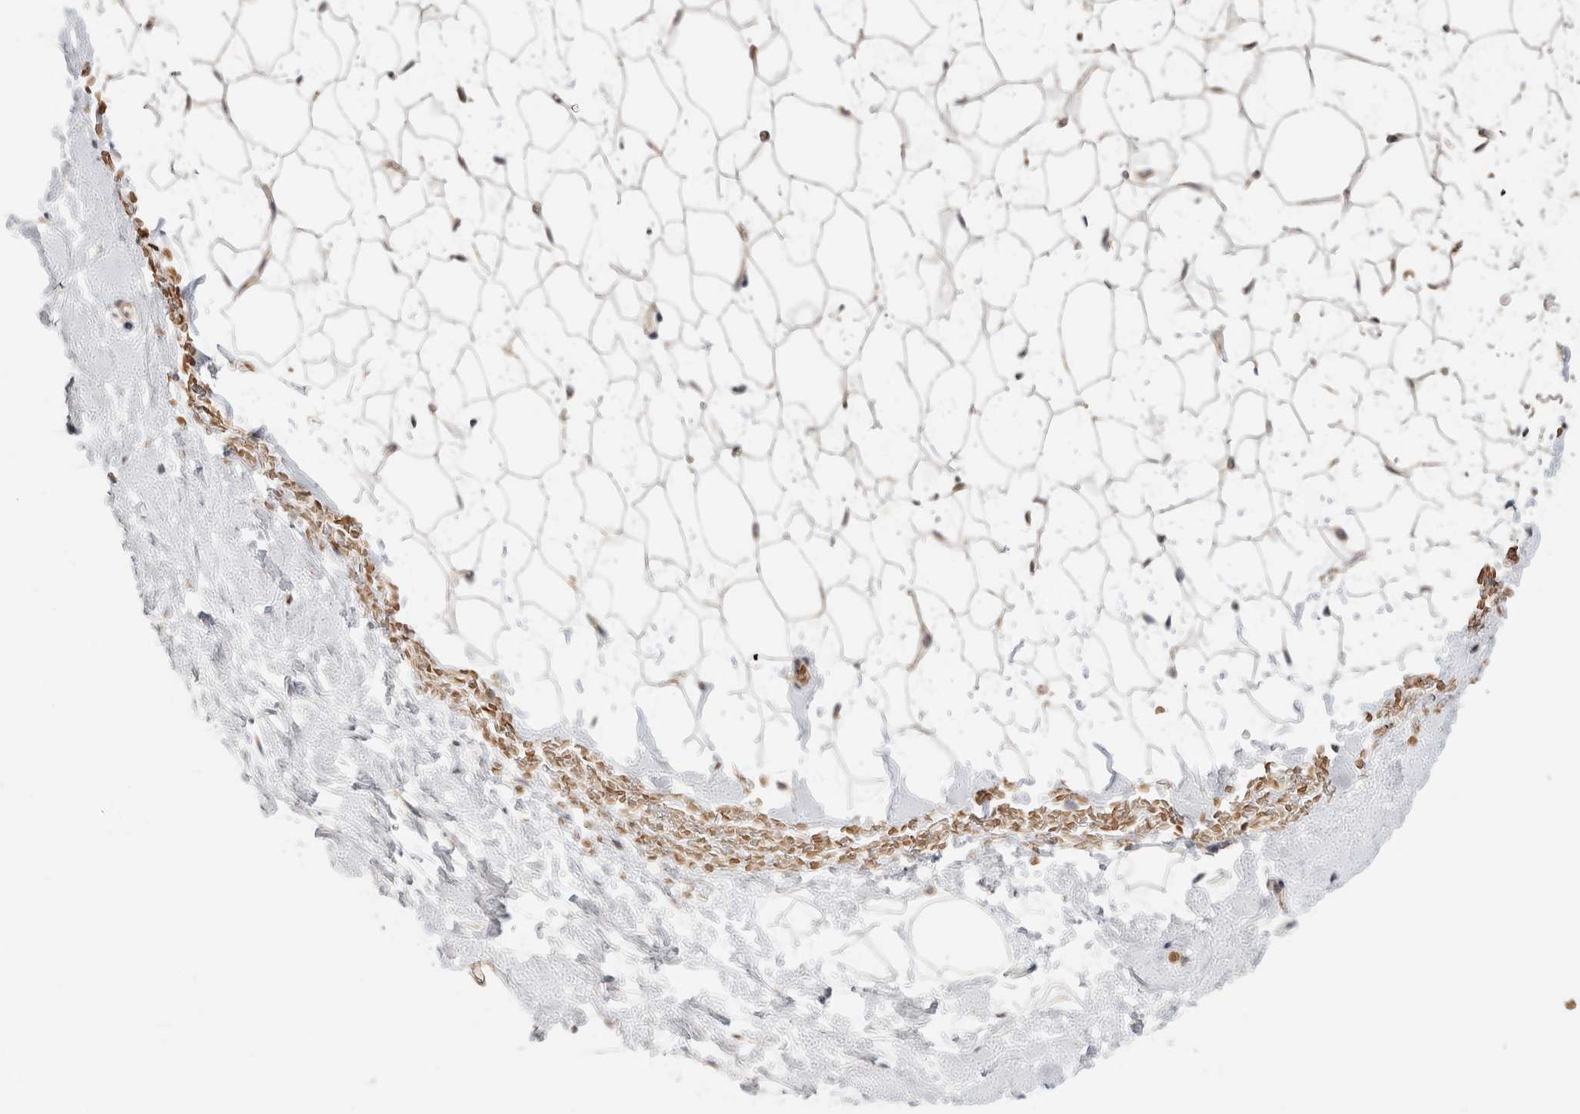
{"staining": {"intensity": "weak", "quantity": ">75%", "location": "cytoplasmic/membranous"}, "tissue": "breast", "cell_type": "Adipocytes", "image_type": "normal", "snomed": [{"axis": "morphology", "description": "Normal tissue, NOS"}, {"axis": "topography", "description": "Breast"}], "caption": "This histopathology image exhibits unremarkable breast stained with immunohistochemistry to label a protein in brown. The cytoplasmic/membranous of adipocytes show weak positivity for the protein. Nuclei are counter-stained blue.", "gene": "APOL2", "patient": {"sex": "female", "age": 23}}